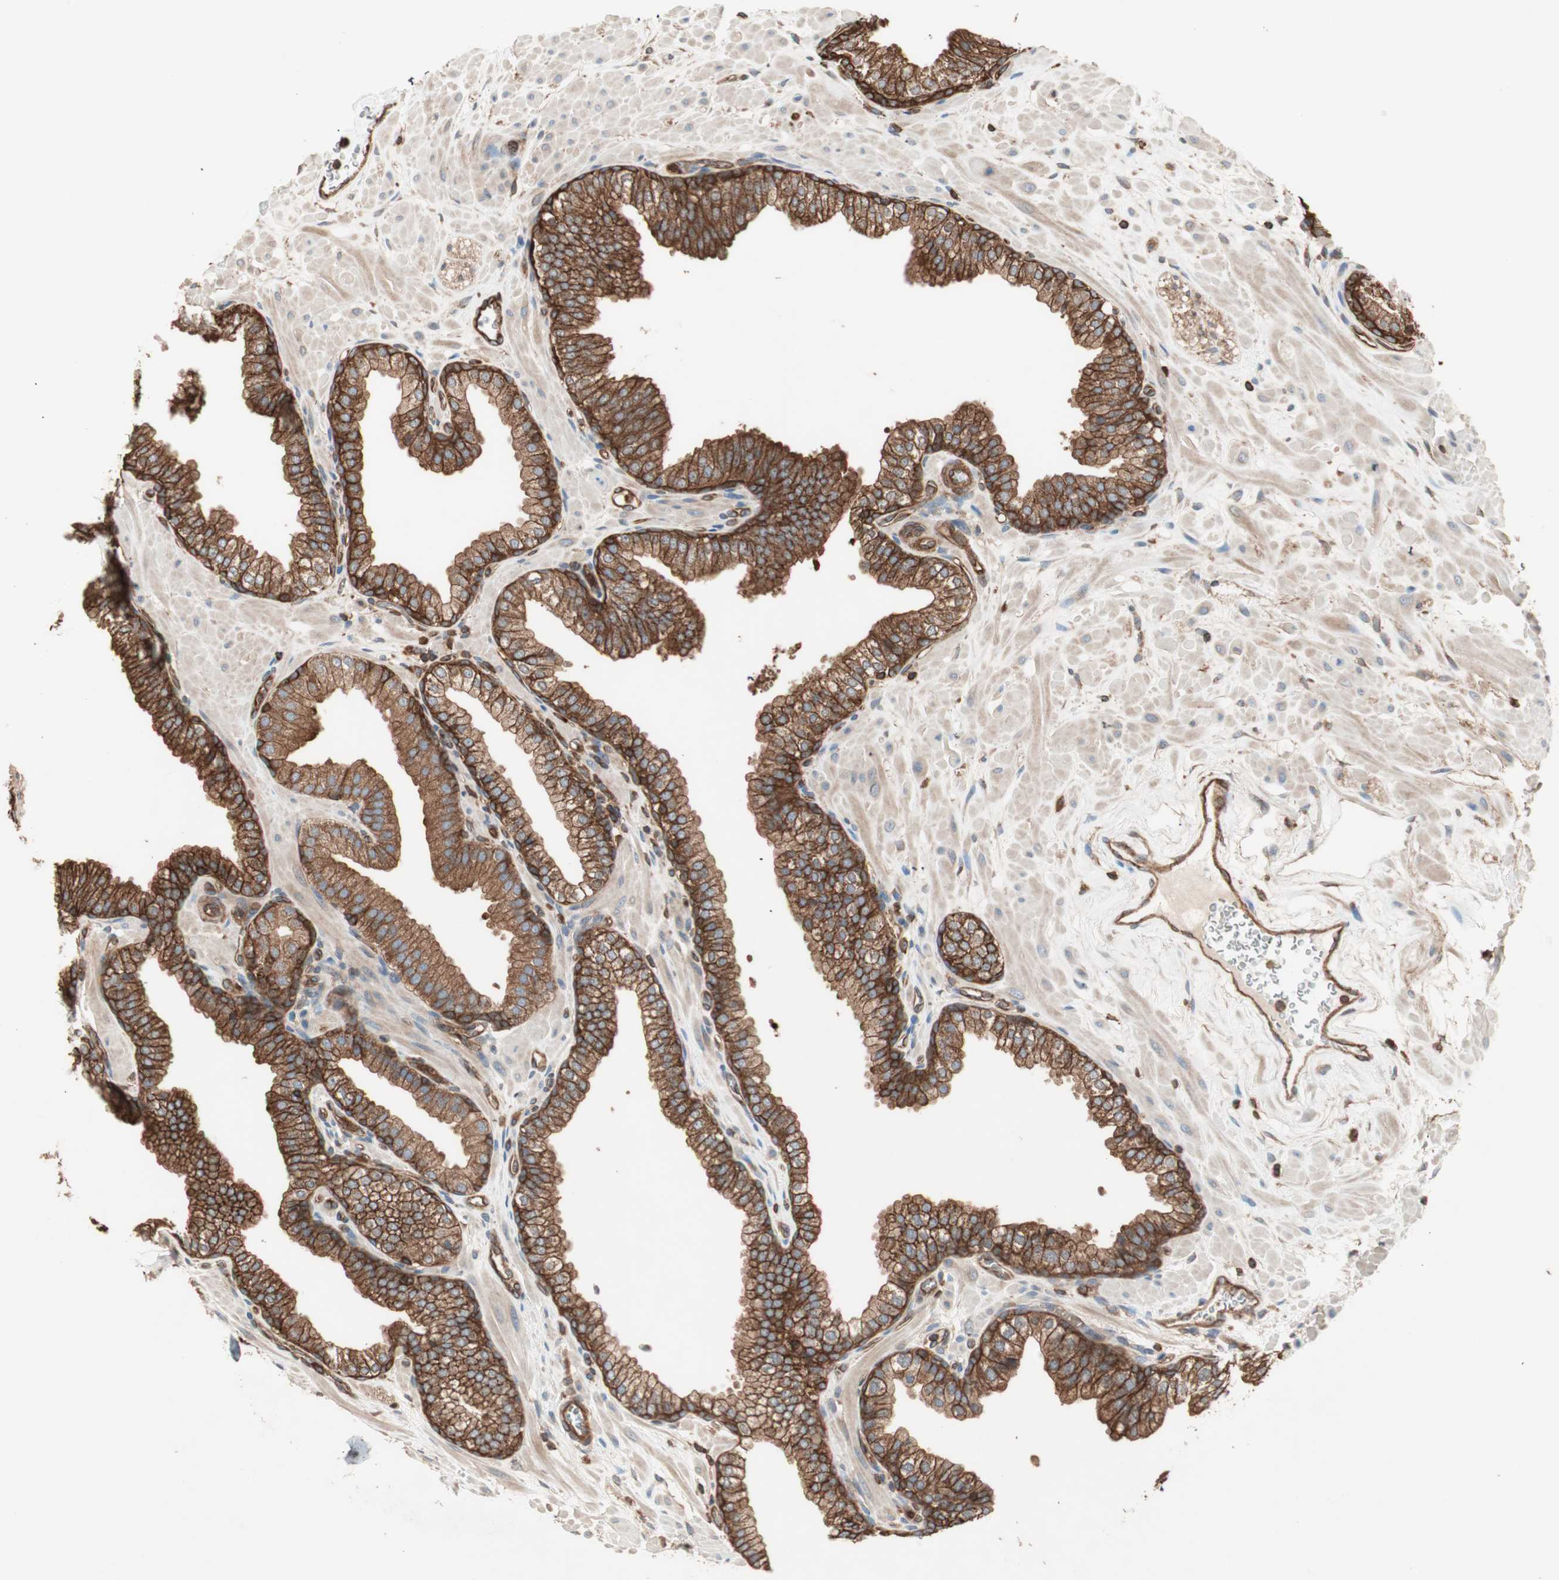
{"staining": {"intensity": "strong", "quantity": ">75%", "location": "cytoplasmic/membranous"}, "tissue": "prostate", "cell_type": "Glandular cells", "image_type": "normal", "snomed": [{"axis": "morphology", "description": "Normal tissue, NOS"}, {"axis": "topography", "description": "Prostate"}], "caption": "Immunohistochemical staining of unremarkable prostate shows >75% levels of strong cytoplasmic/membranous protein staining in approximately >75% of glandular cells.", "gene": "TCP11L1", "patient": {"sex": "male", "age": 60}}